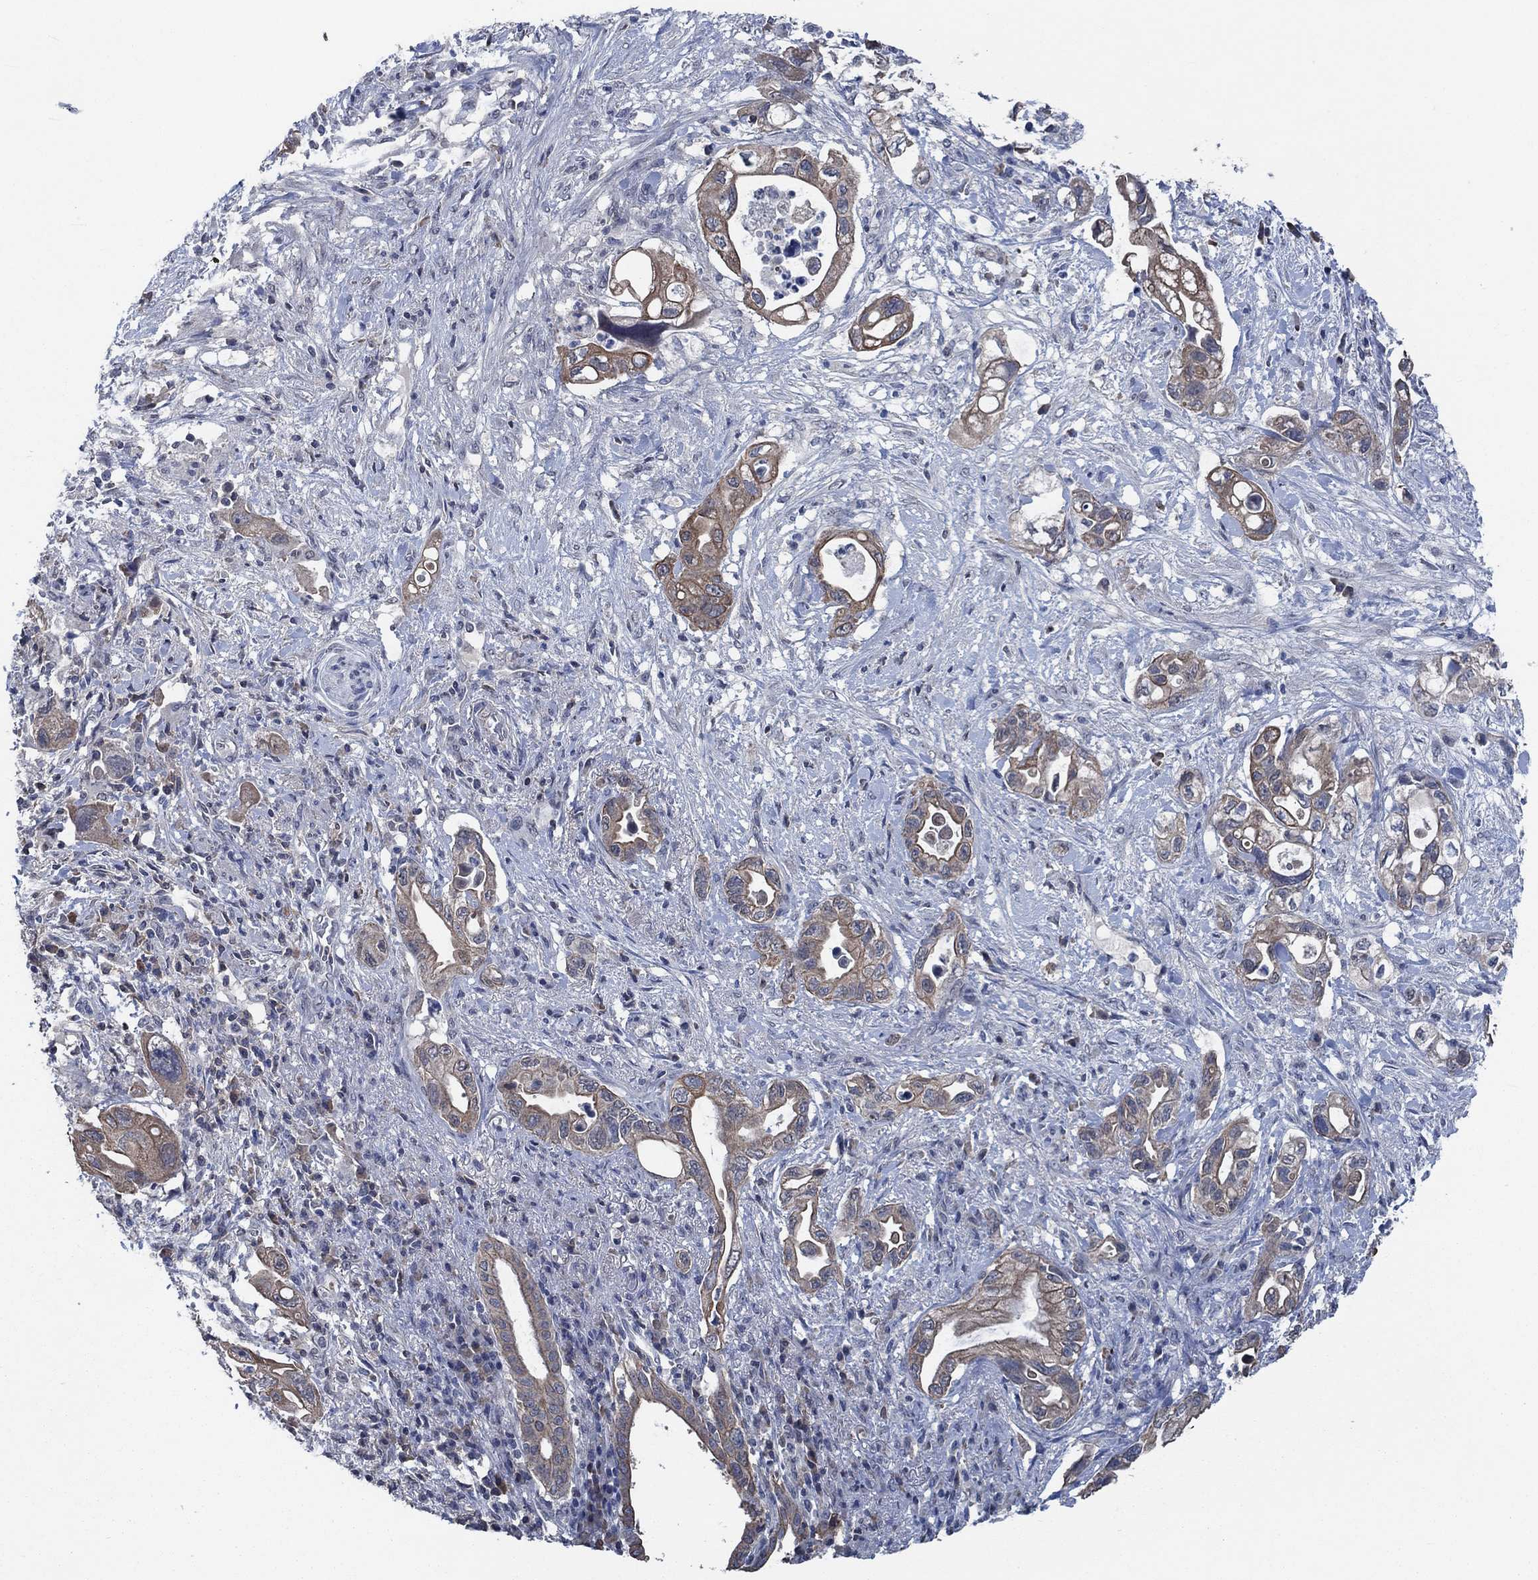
{"staining": {"intensity": "strong", "quantity": "<25%", "location": "cytoplasmic/membranous"}, "tissue": "pancreatic cancer", "cell_type": "Tumor cells", "image_type": "cancer", "snomed": [{"axis": "morphology", "description": "Adenocarcinoma, NOS"}, {"axis": "topography", "description": "Pancreas"}], "caption": "A photomicrograph of human pancreatic cancer stained for a protein displays strong cytoplasmic/membranous brown staining in tumor cells. Immunohistochemistry stains the protein in brown and the nuclei are stained blue.", "gene": "OBSCN", "patient": {"sex": "female", "age": 72}}